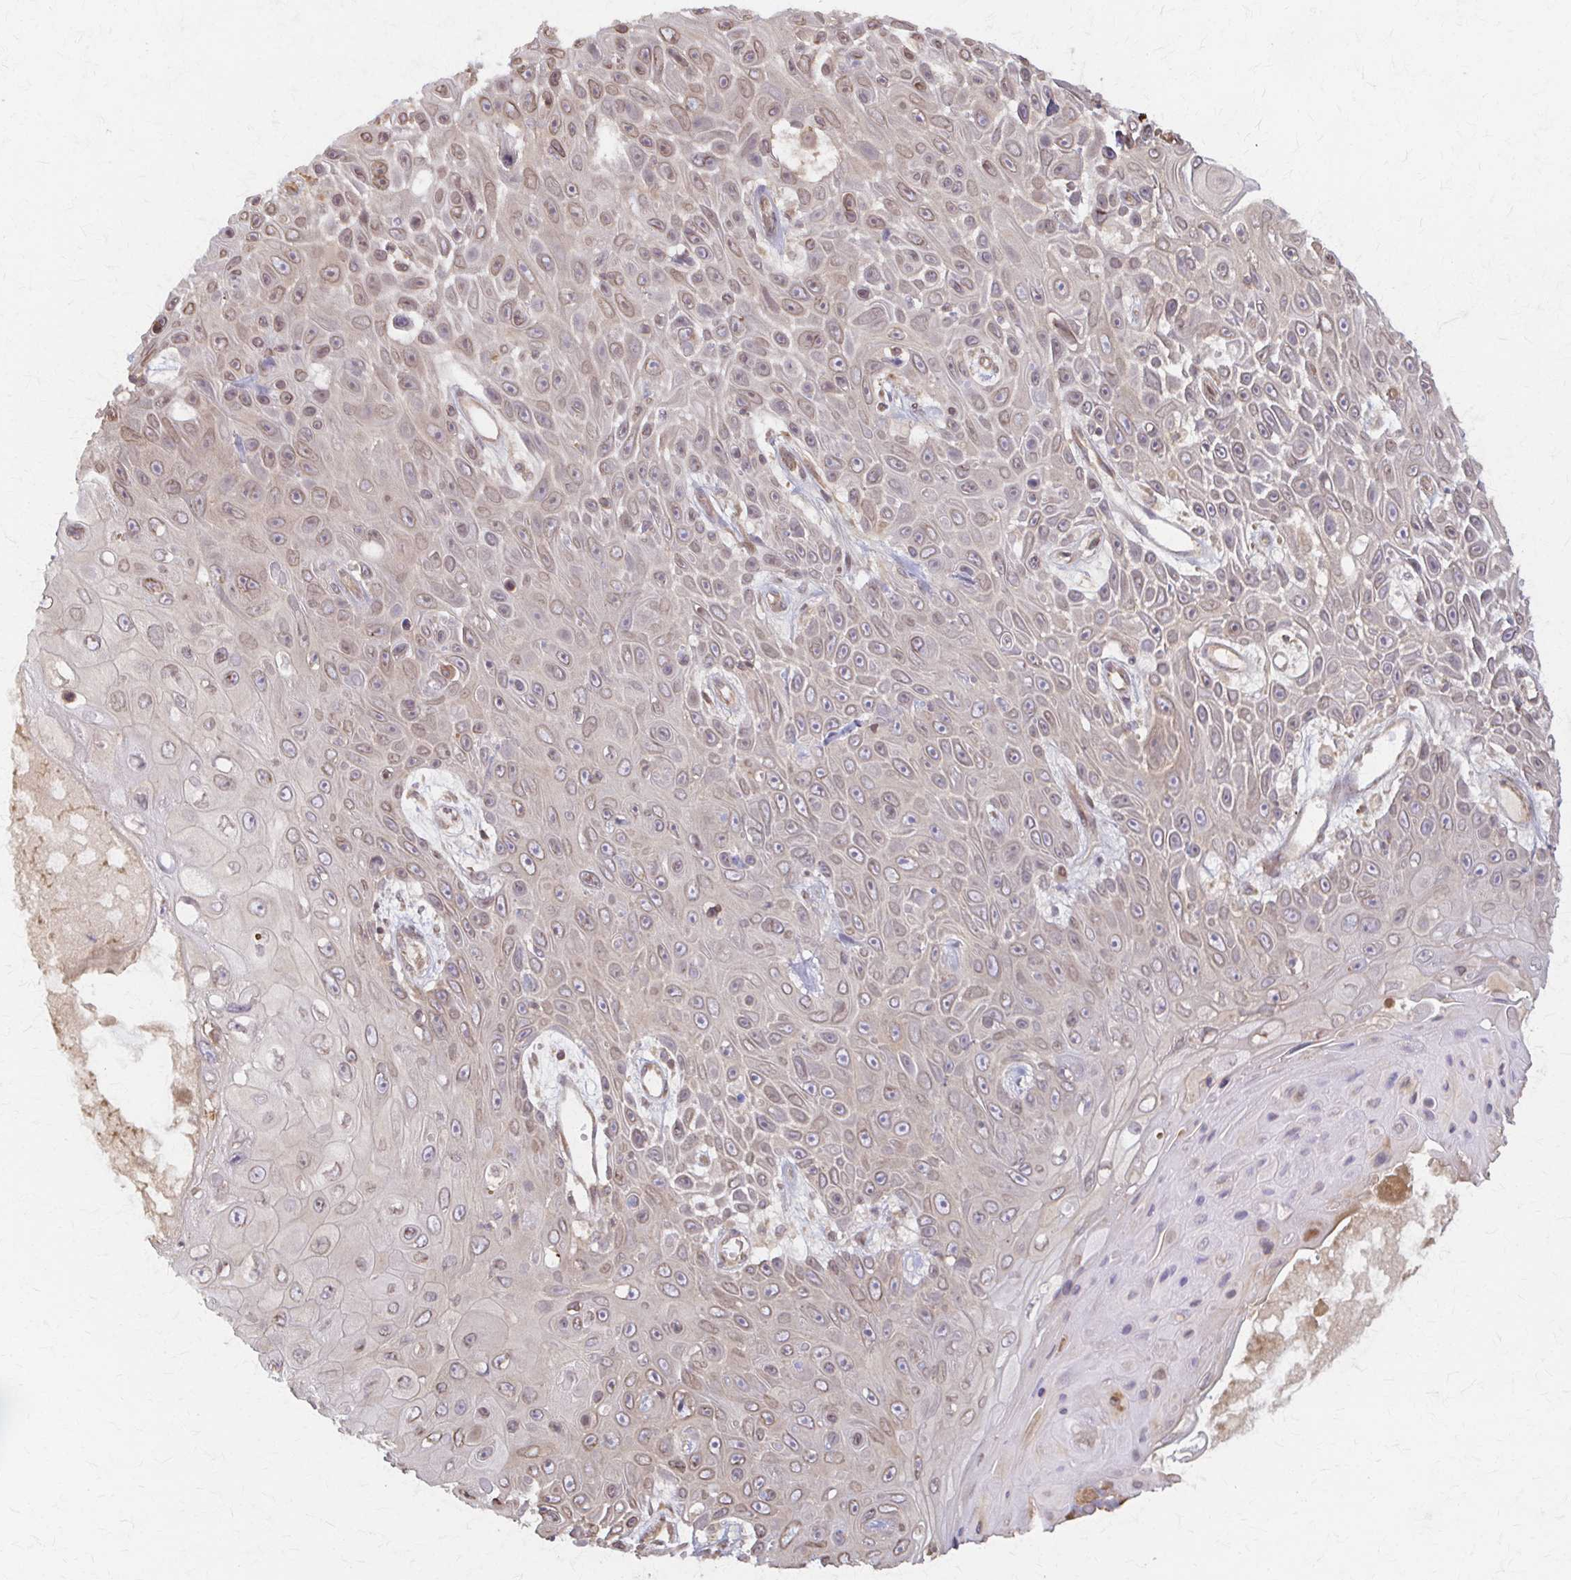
{"staining": {"intensity": "weak", "quantity": "25%-75%", "location": "cytoplasmic/membranous,nuclear"}, "tissue": "skin cancer", "cell_type": "Tumor cells", "image_type": "cancer", "snomed": [{"axis": "morphology", "description": "Squamous cell carcinoma, NOS"}, {"axis": "topography", "description": "Skin"}], "caption": "Skin squamous cell carcinoma stained with IHC displays weak cytoplasmic/membranous and nuclear expression in approximately 25%-75% of tumor cells.", "gene": "ARHGAP35", "patient": {"sex": "male", "age": 82}}